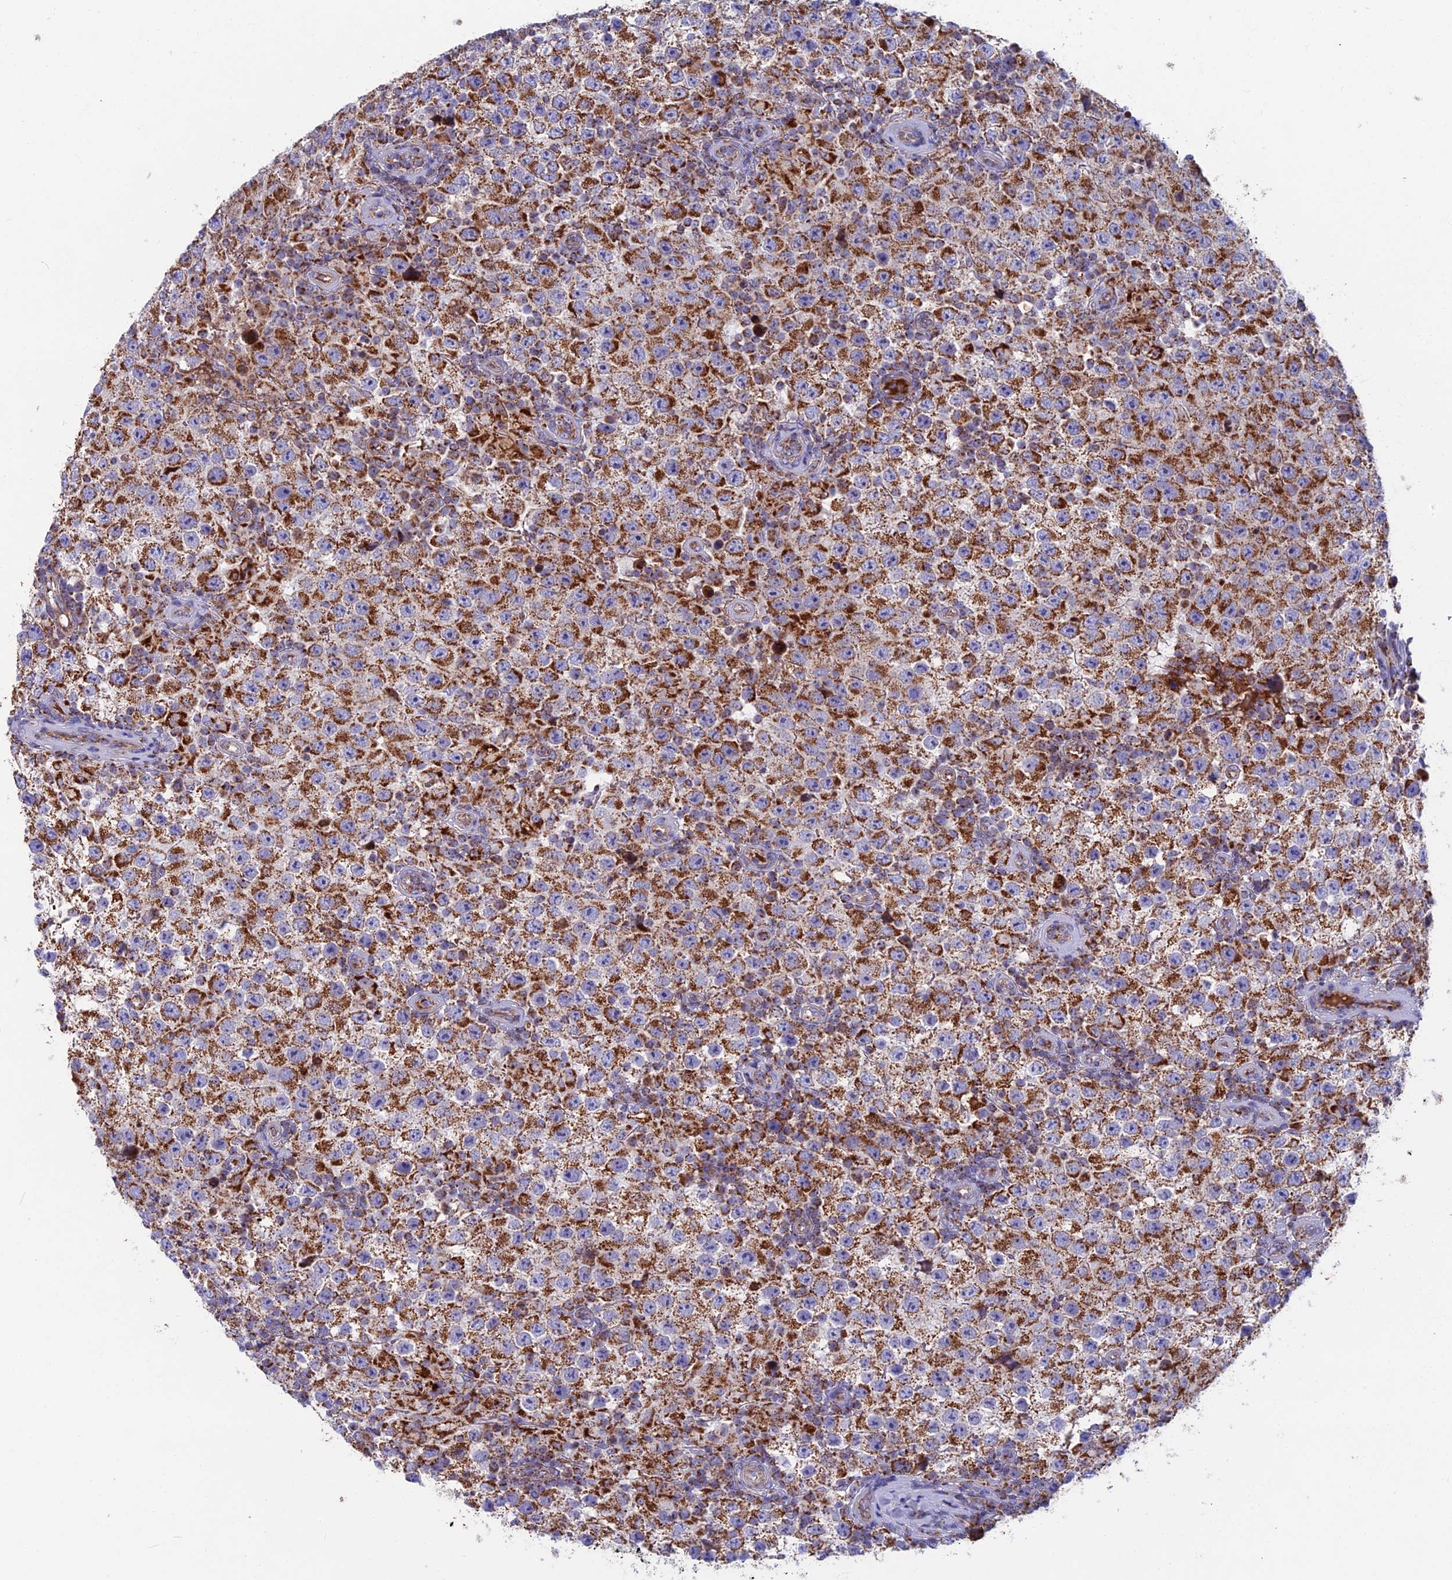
{"staining": {"intensity": "strong", "quantity": ">75%", "location": "cytoplasmic/membranous"}, "tissue": "testis cancer", "cell_type": "Tumor cells", "image_type": "cancer", "snomed": [{"axis": "morphology", "description": "Normal tissue, NOS"}, {"axis": "morphology", "description": "Urothelial carcinoma, High grade"}, {"axis": "morphology", "description": "Seminoma, NOS"}, {"axis": "morphology", "description": "Carcinoma, Embryonal, NOS"}, {"axis": "topography", "description": "Urinary bladder"}, {"axis": "topography", "description": "Testis"}], "caption": "Testis cancer (embryonal carcinoma) stained for a protein (brown) demonstrates strong cytoplasmic/membranous positive positivity in about >75% of tumor cells.", "gene": "CS", "patient": {"sex": "male", "age": 41}}